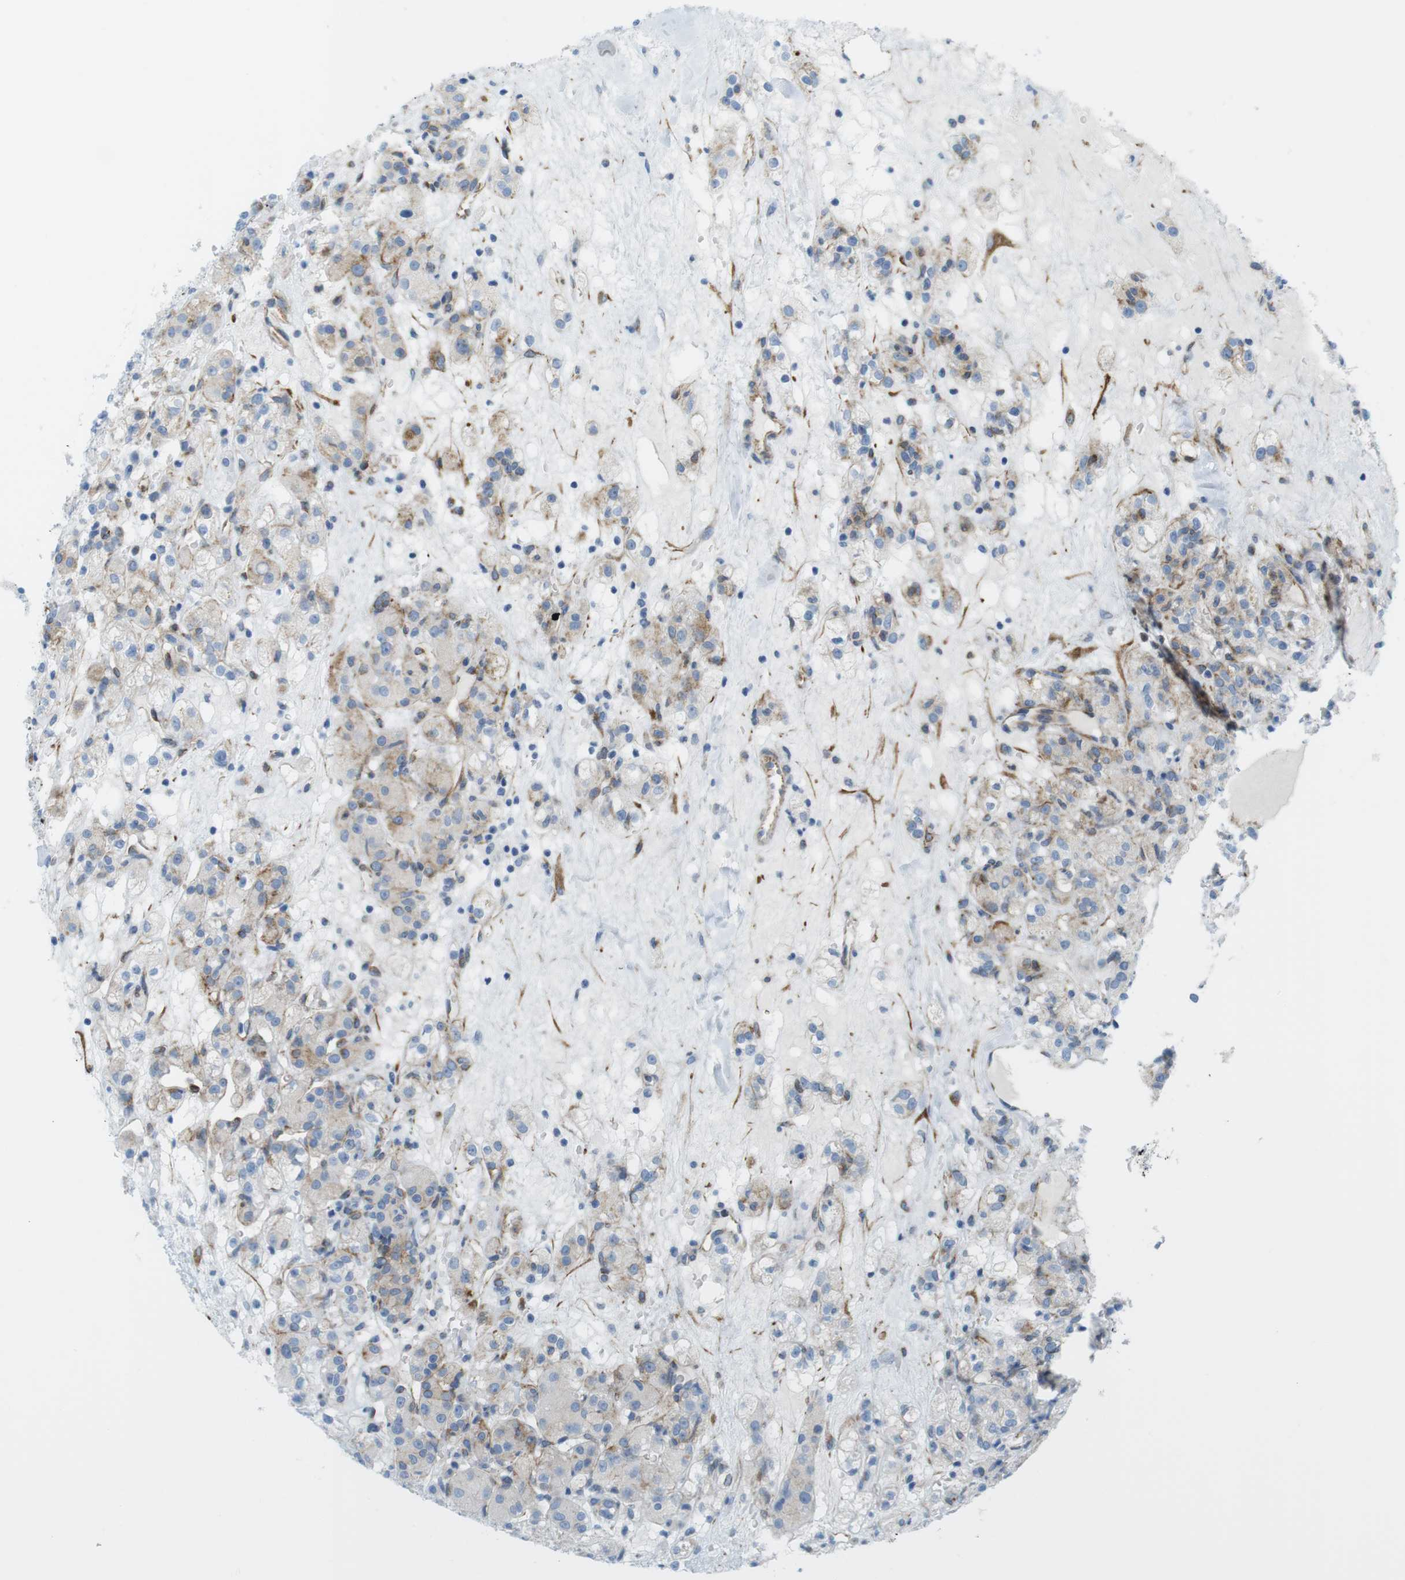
{"staining": {"intensity": "weak", "quantity": "25%-75%", "location": "cytoplasmic/membranous"}, "tissue": "renal cancer", "cell_type": "Tumor cells", "image_type": "cancer", "snomed": [{"axis": "morphology", "description": "Normal tissue, NOS"}, {"axis": "morphology", "description": "Adenocarcinoma, NOS"}, {"axis": "topography", "description": "Kidney"}], "caption": "Weak cytoplasmic/membranous staining is present in about 25%-75% of tumor cells in adenocarcinoma (renal).", "gene": "MYH9", "patient": {"sex": "male", "age": 61}}